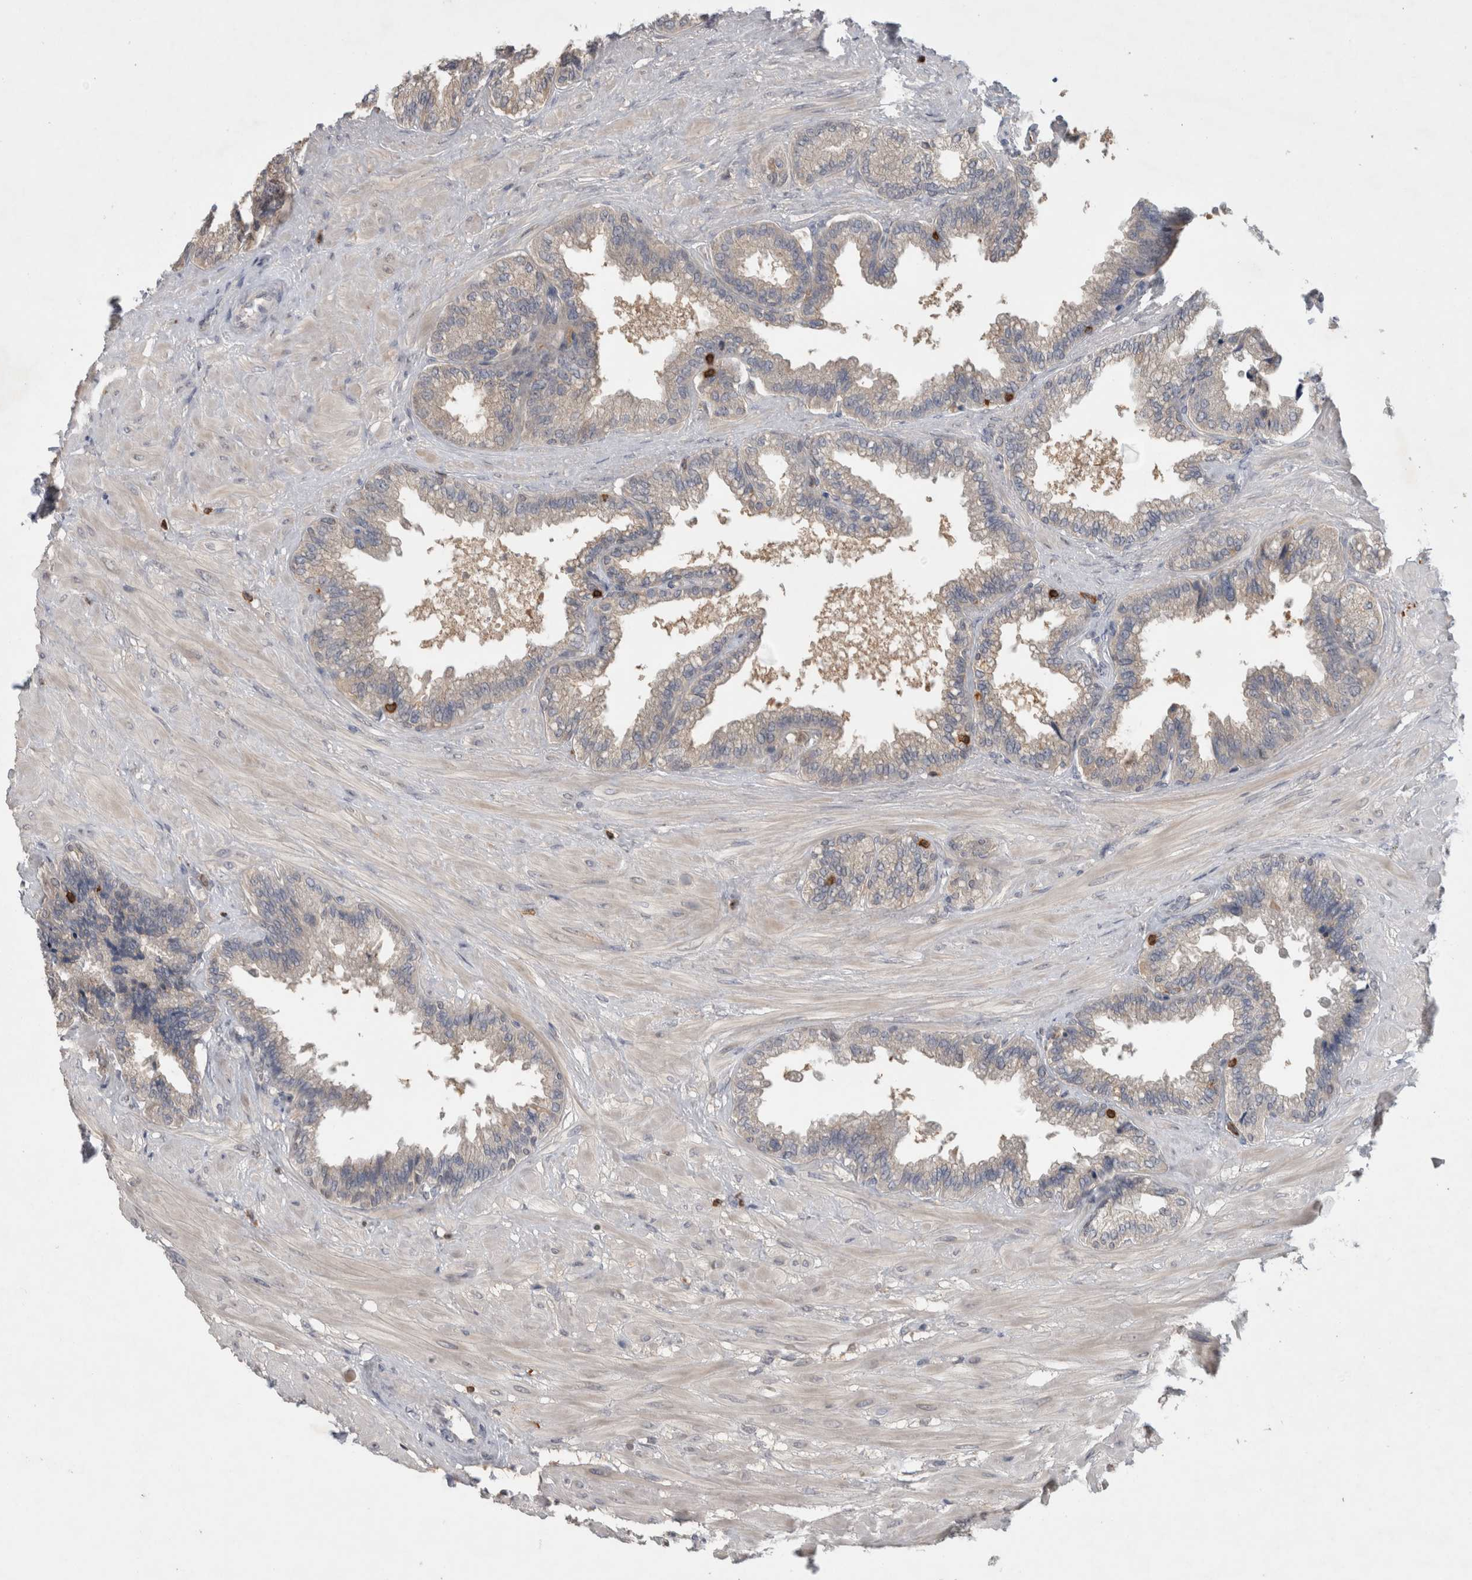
{"staining": {"intensity": "negative", "quantity": "none", "location": "none"}, "tissue": "seminal vesicle", "cell_type": "Glandular cells", "image_type": "normal", "snomed": [{"axis": "morphology", "description": "Normal tissue, NOS"}, {"axis": "topography", "description": "Seminal veicle"}], "caption": "Glandular cells show no significant positivity in normal seminal vesicle. (Stains: DAB (3,3'-diaminobenzidine) immunohistochemistry with hematoxylin counter stain, Microscopy: brightfield microscopy at high magnification).", "gene": "GFRA2", "patient": {"sex": "male", "age": 46}}